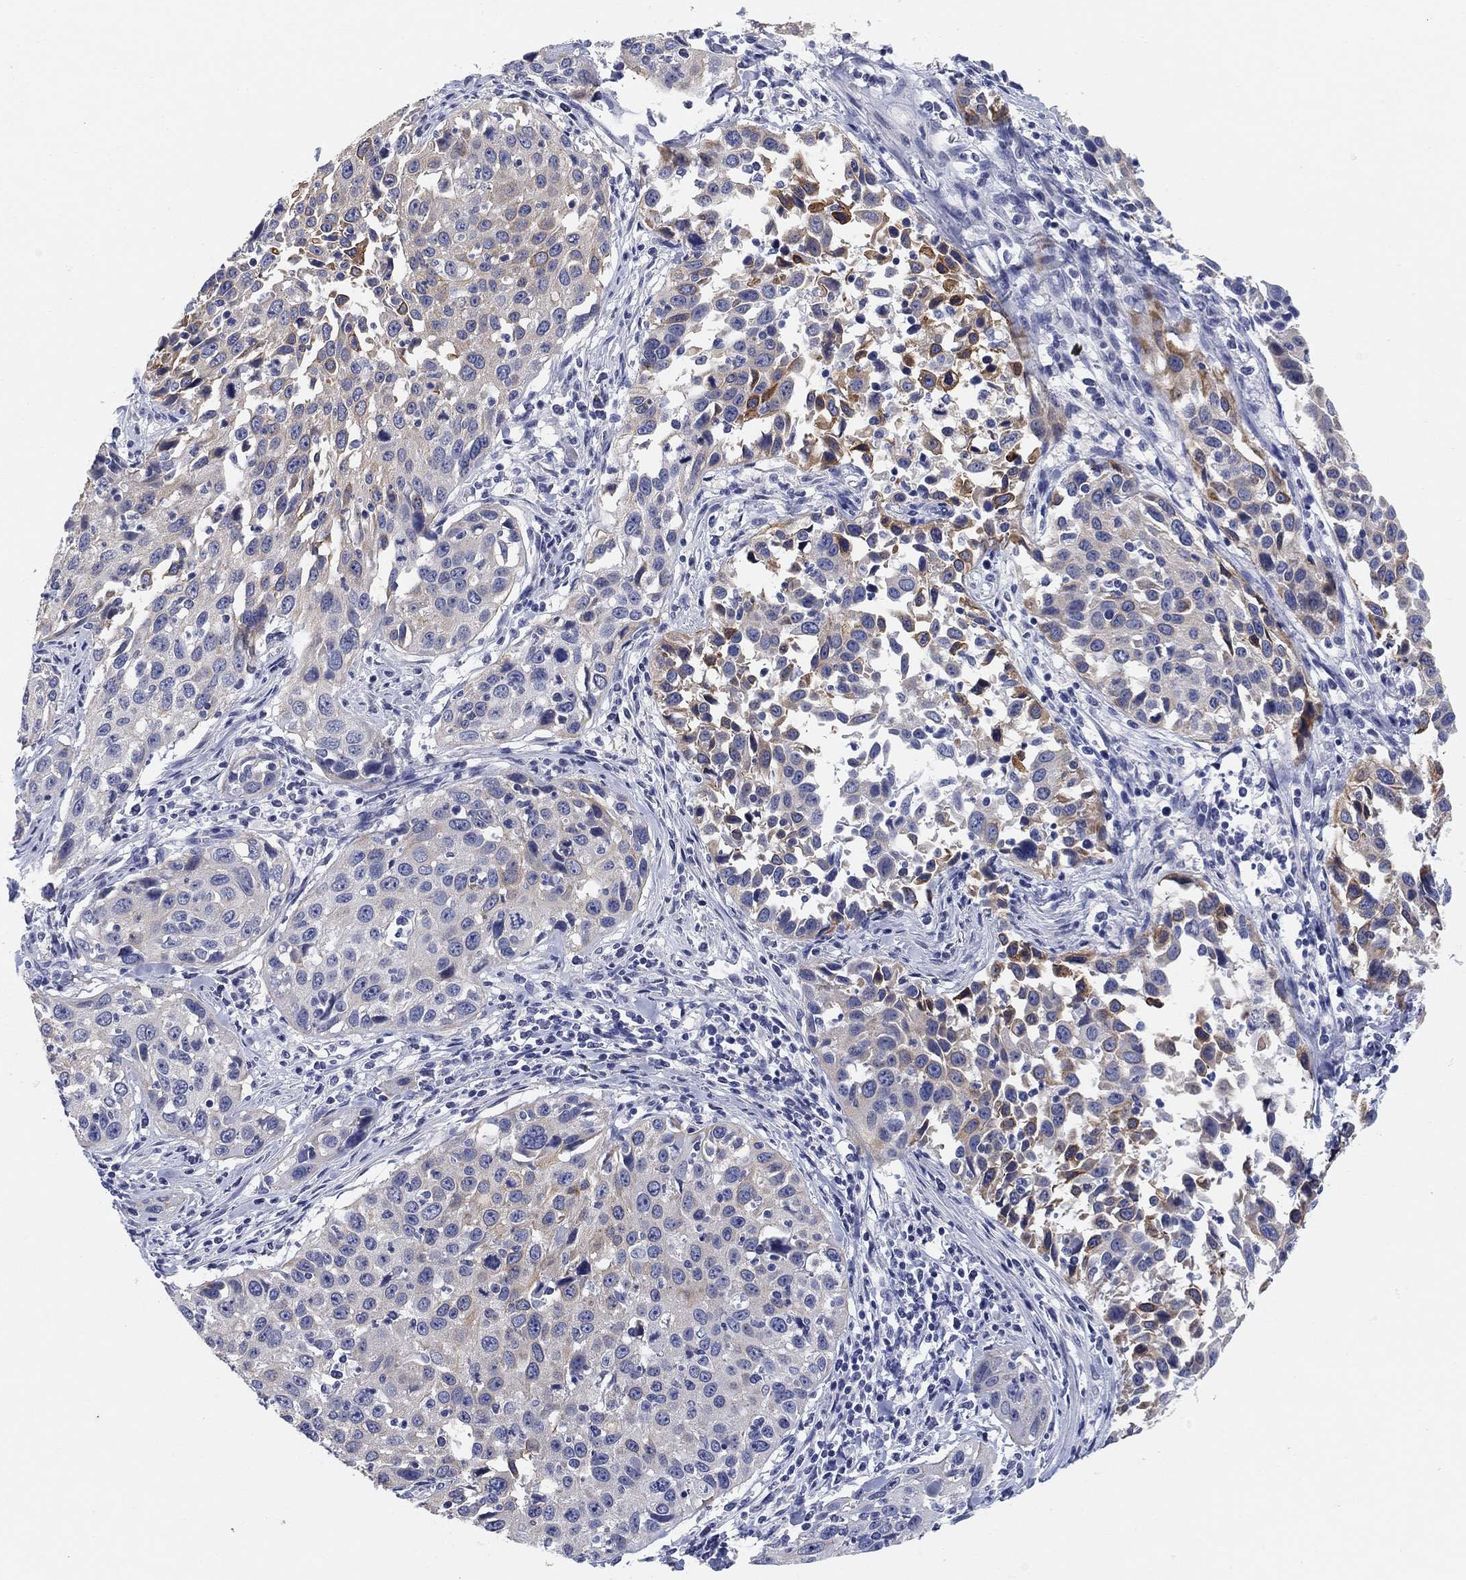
{"staining": {"intensity": "moderate", "quantity": "<25%", "location": "cytoplasmic/membranous"}, "tissue": "cervical cancer", "cell_type": "Tumor cells", "image_type": "cancer", "snomed": [{"axis": "morphology", "description": "Squamous cell carcinoma, NOS"}, {"axis": "topography", "description": "Cervix"}], "caption": "Tumor cells exhibit low levels of moderate cytoplasmic/membranous staining in about <25% of cells in human cervical squamous cell carcinoma.", "gene": "CLUL1", "patient": {"sex": "female", "age": 26}}